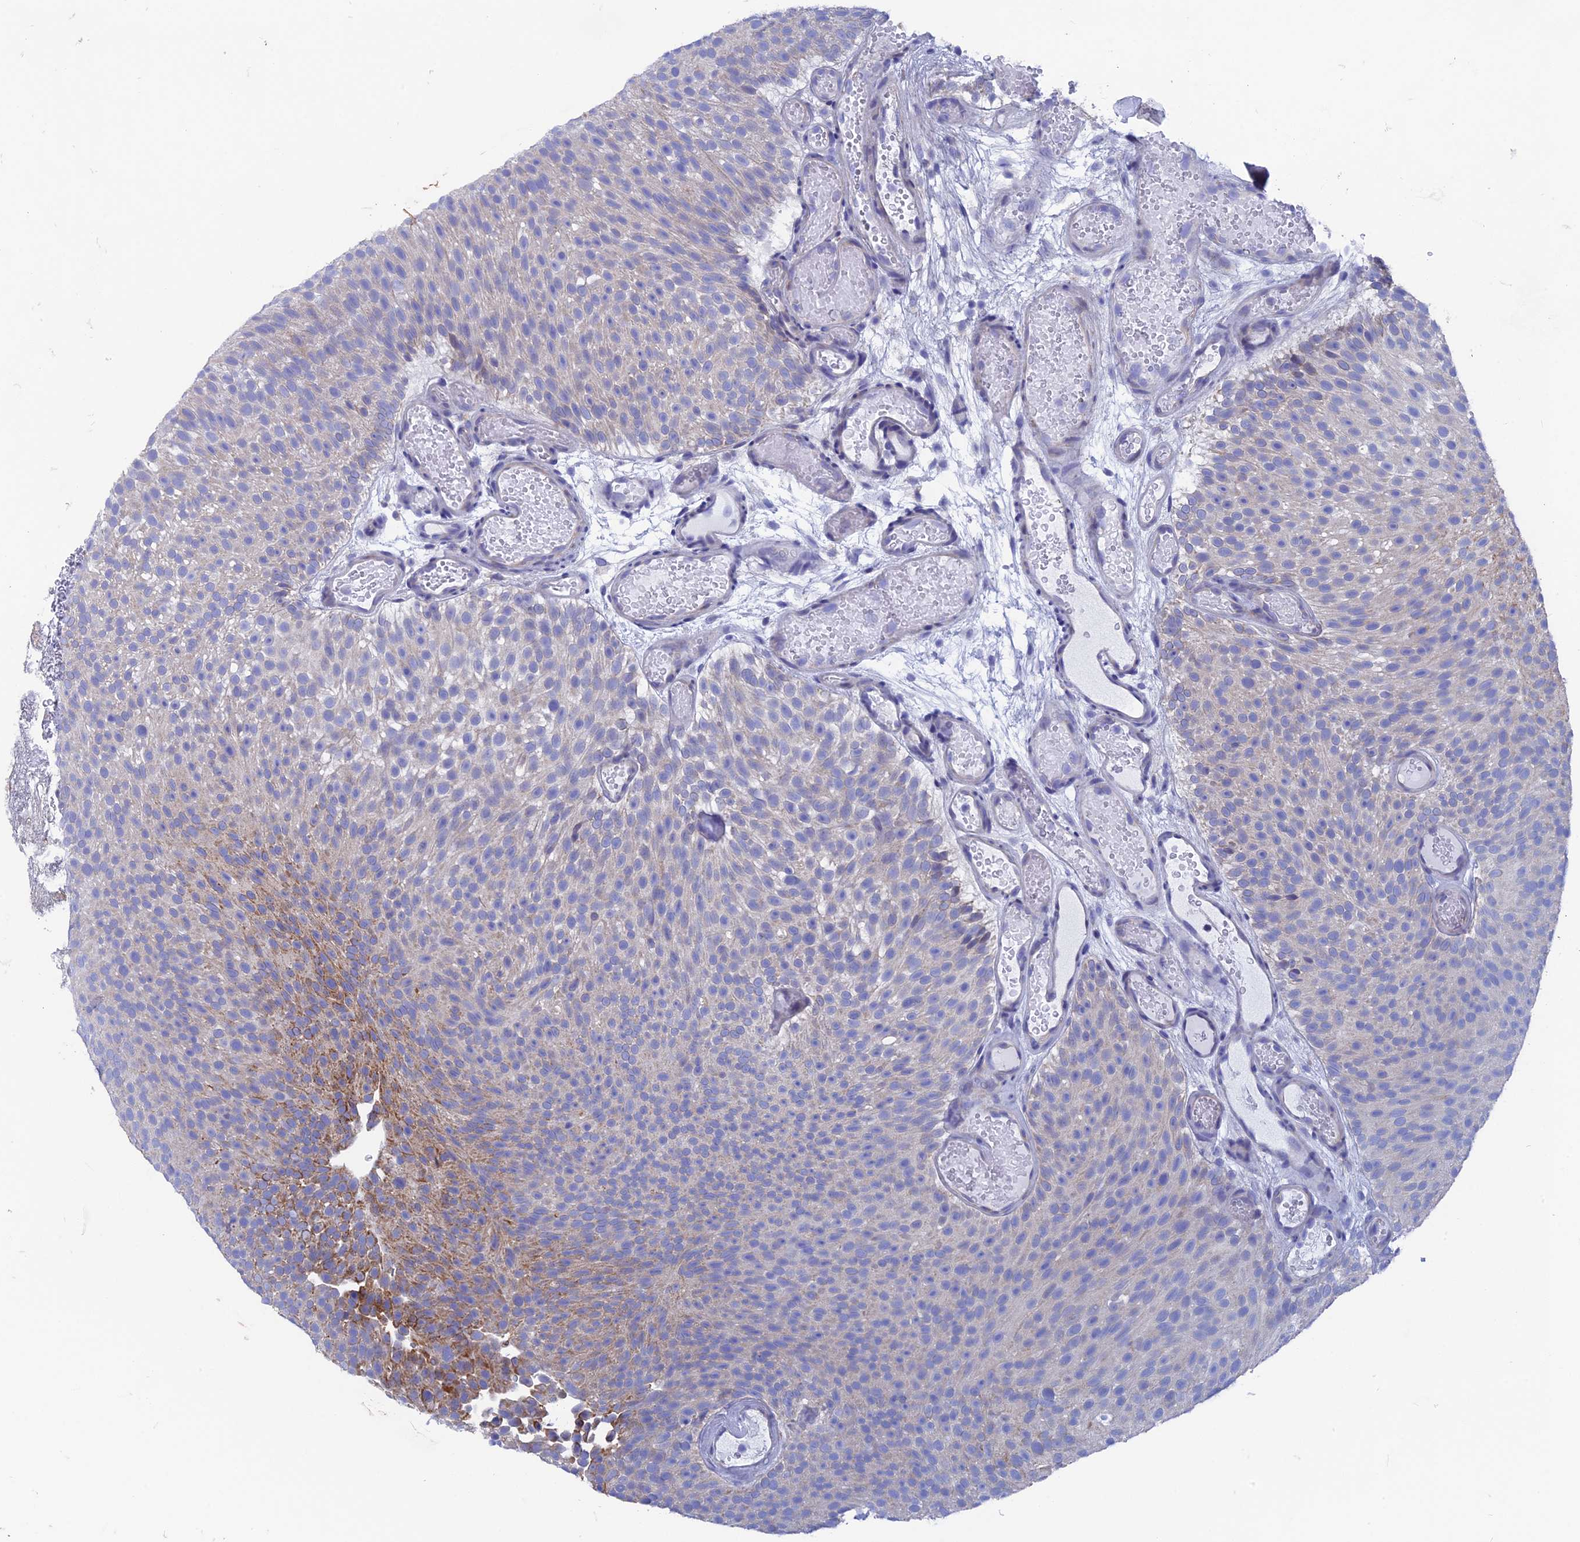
{"staining": {"intensity": "moderate", "quantity": "<25%", "location": "cytoplasmic/membranous"}, "tissue": "urothelial cancer", "cell_type": "Tumor cells", "image_type": "cancer", "snomed": [{"axis": "morphology", "description": "Urothelial carcinoma, Low grade"}, {"axis": "topography", "description": "Urinary bladder"}], "caption": "A micrograph of human urothelial cancer stained for a protein exhibits moderate cytoplasmic/membranous brown staining in tumor cells.", "gene": "AK4", "patient": {"sex": "male", "age": 78}}